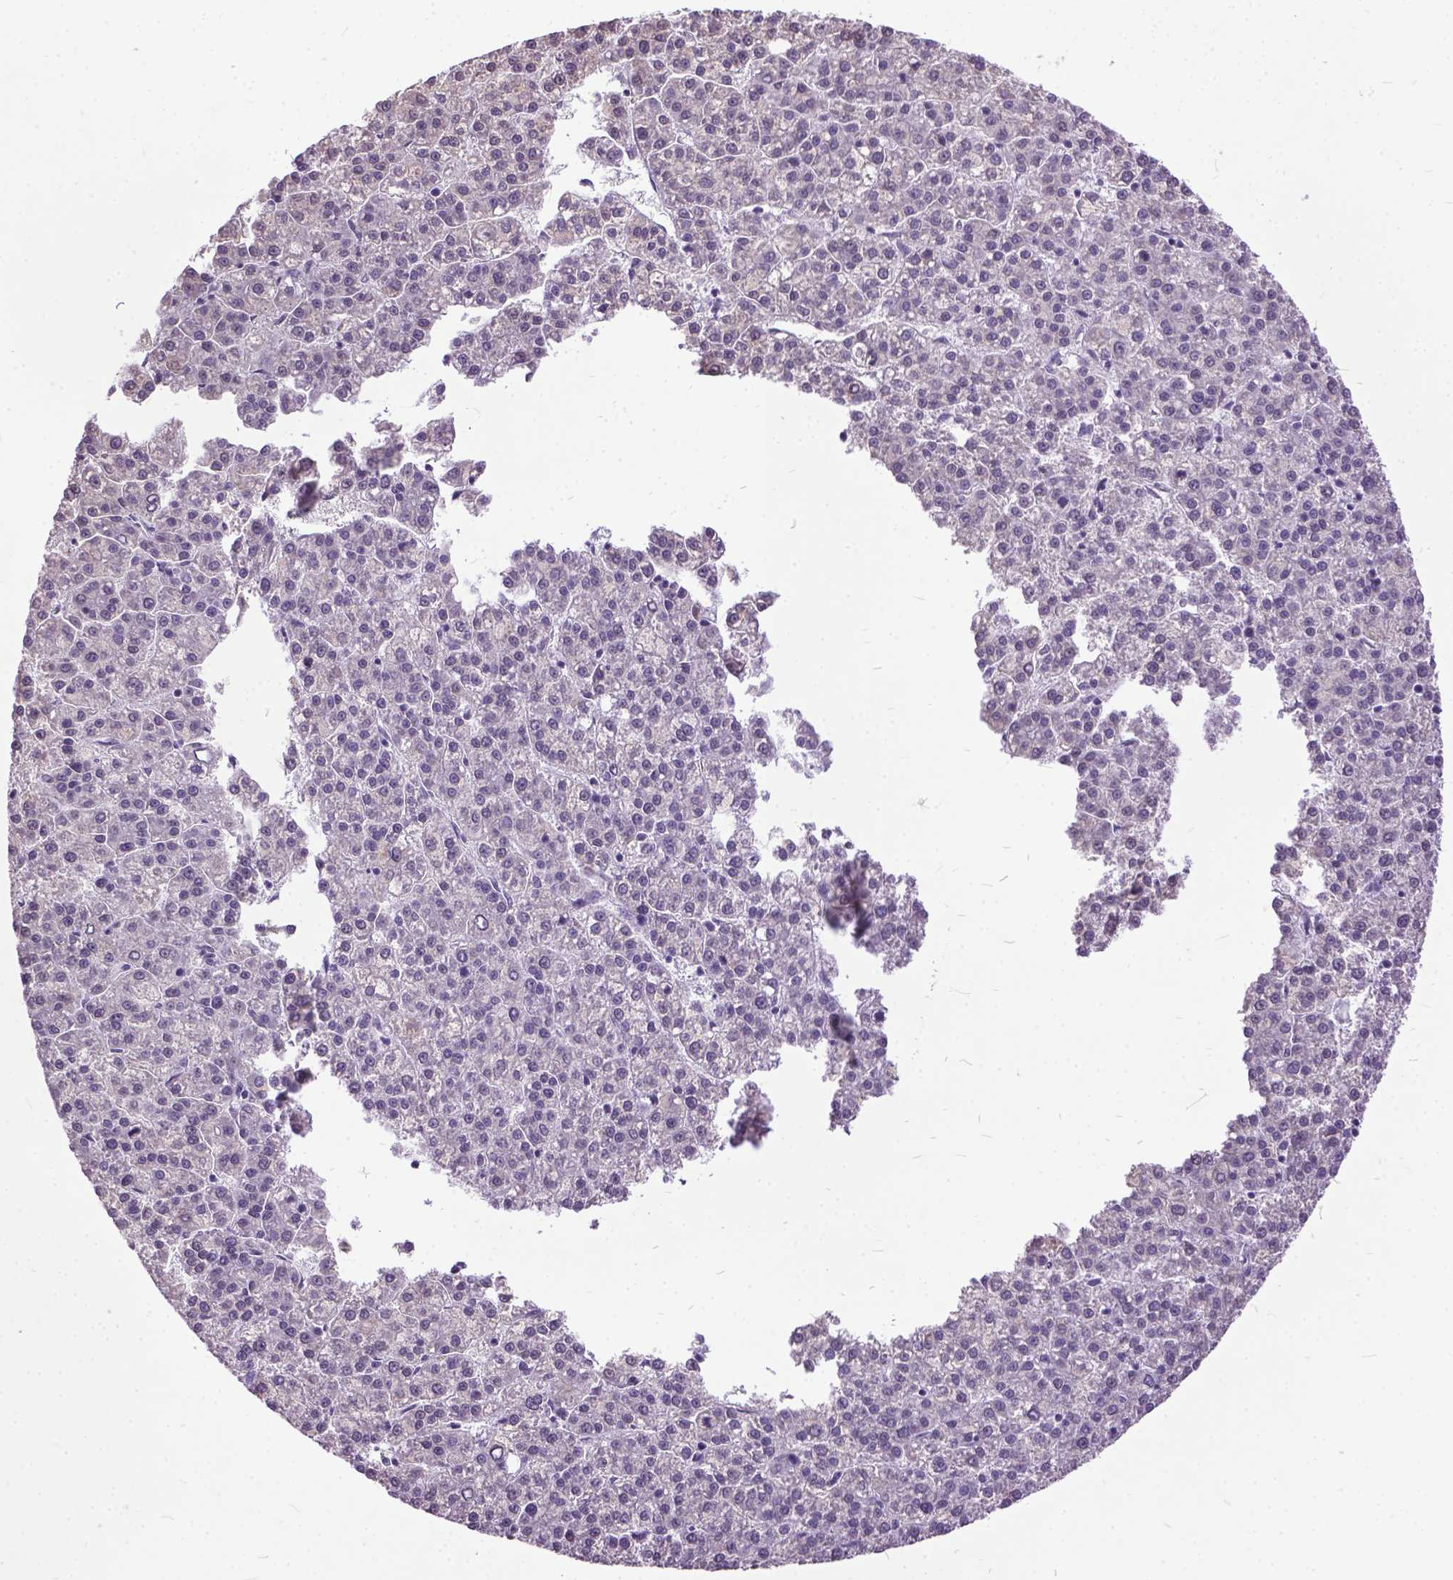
{"staining": {"intensity": "negative", "quantity": "none", "location": "none"}, "tissue": "liver cancer", "cell_type": "Tumor cells", "image_type": "cancer", "snomed": [{"axis": "morphology", "description": "Carcinoma, Hepatocellular, NOS"}, {"axis": "topography", "description": "Liver"}], "caption": "Micrograph shows no significant protein expression in tumor cells of liver hepatocellular carcinoma.", "gene": "MARCHF10", "patient": {"sex": "female", "age": 58}}